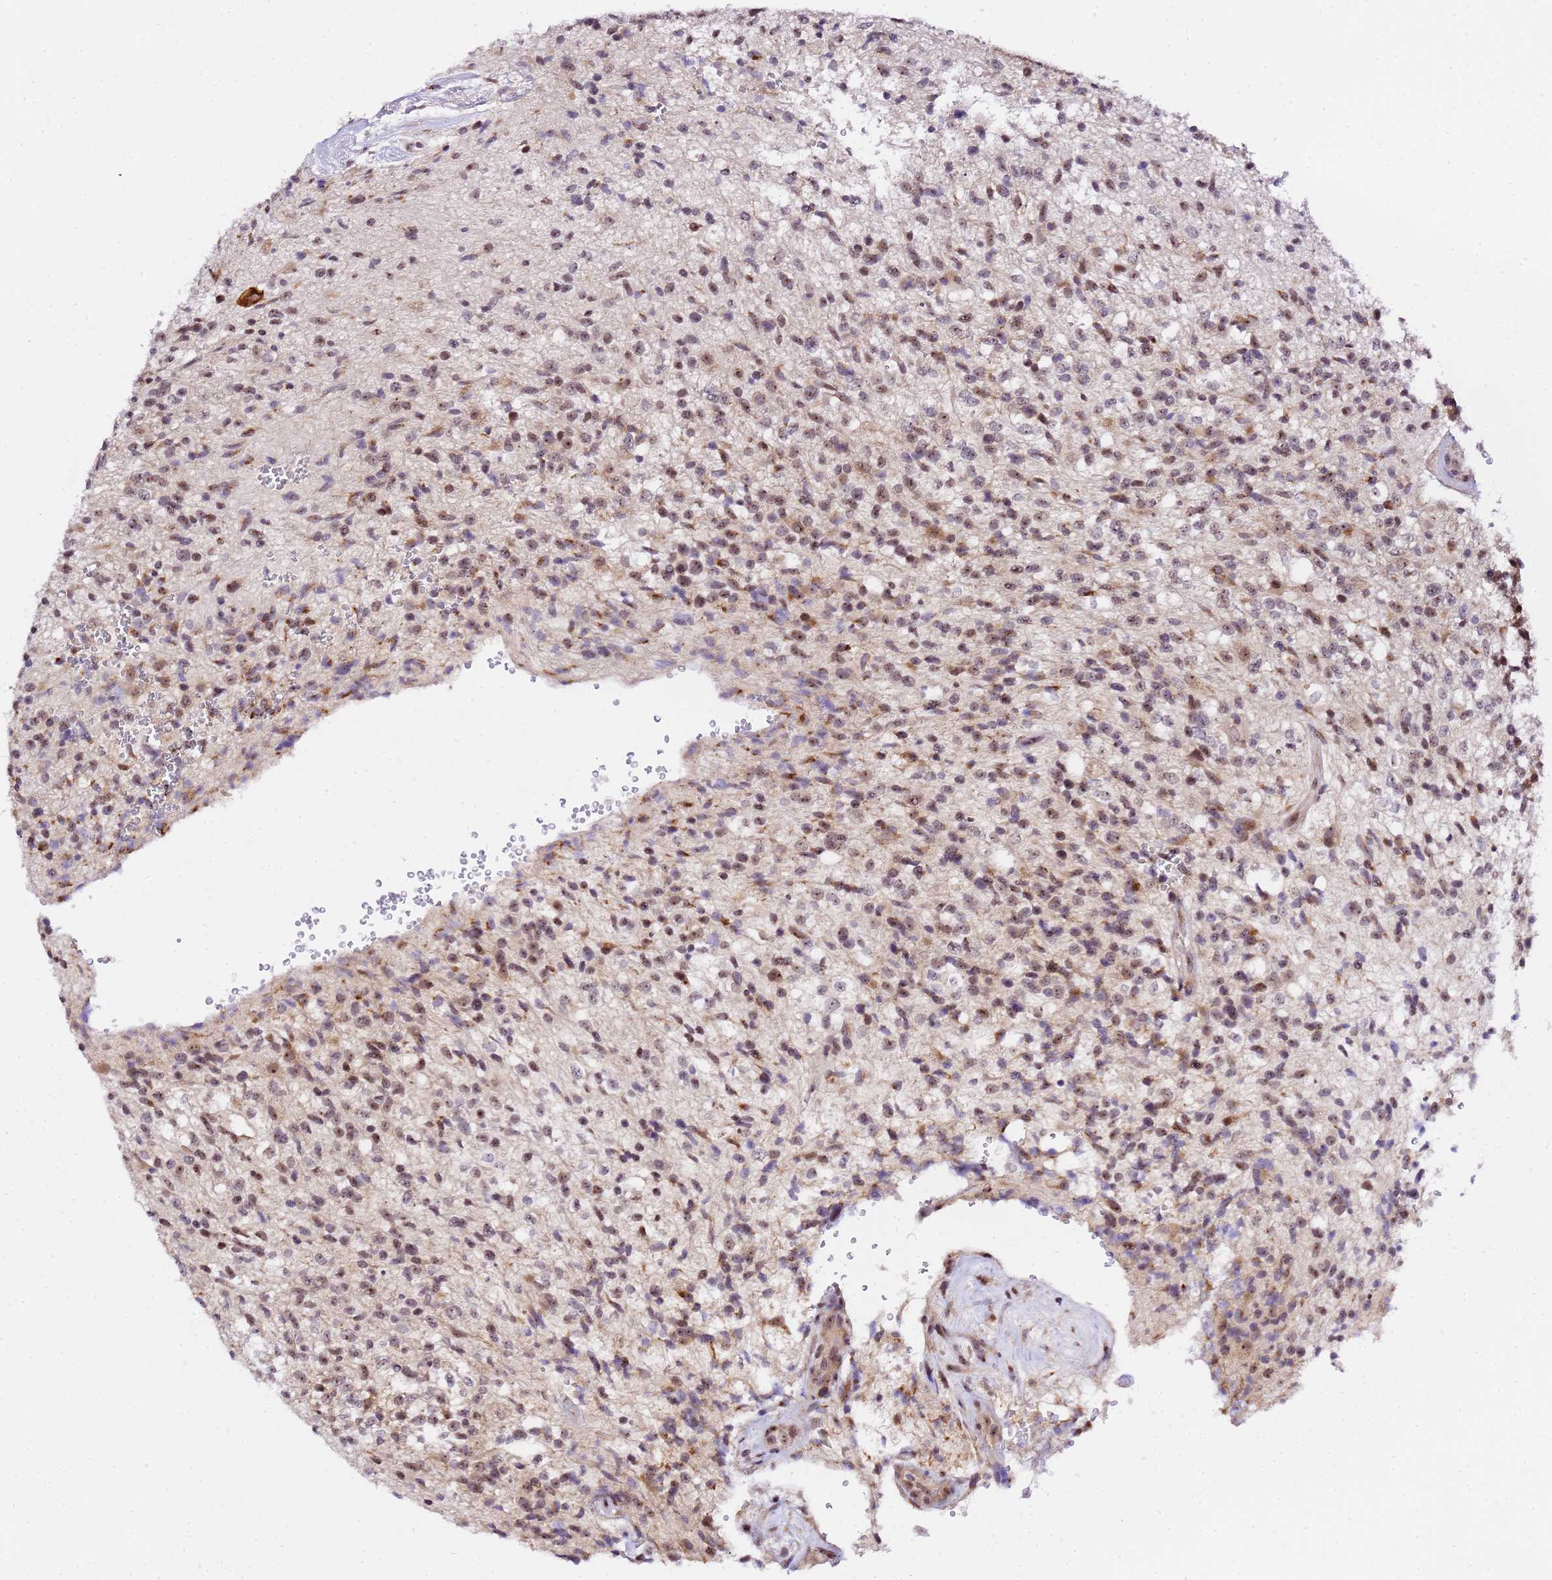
{"staining": {"intensity": "moderate", "quantity": "25%-75%", "location": "cytoplasmic/membranous,nuclear"}, "tissue": "glioma", "cell_type": "Tumor cells", "image_type": "cancer", "snomed": [{"axis": "morphology", "description": "Glioma, malignant, High grade"}, {"axis": "topography", "description": "Brain"}], "caption": "A photomicrograph of malignant high-grade glioma stained for a protein displays moderate cytoplasmic/membranous and nuclear brown staining in tumor cells. (Brightfield microscopy of DAB IHC at high magnification).", "gene": "SLX4IP", "patient": {"sex": "male", "age": 56}}